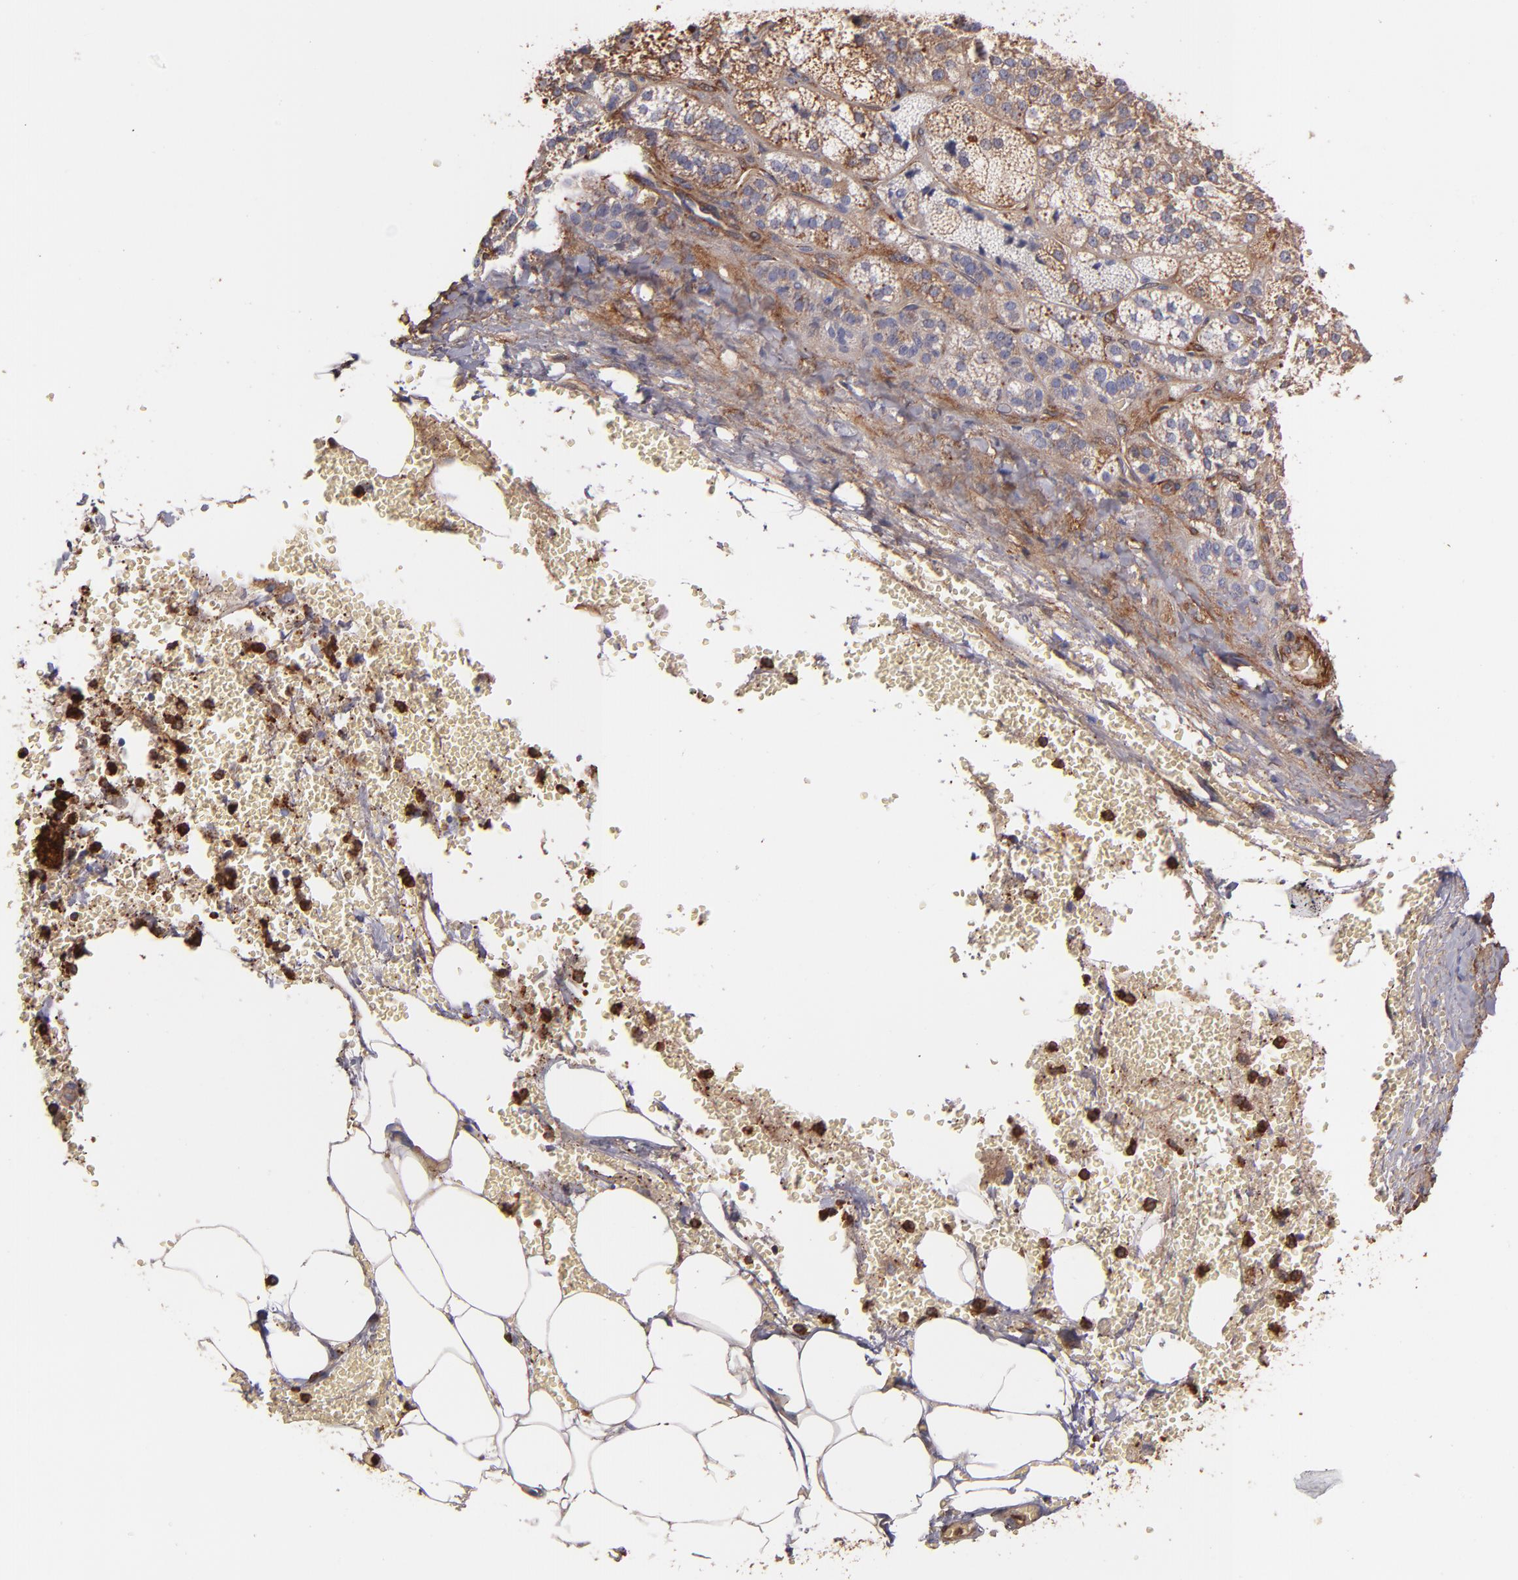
{"staining": {"intensity": "moderate", "quantity": "25%-75%", "location": "cytoplasmic/membranous"}, "tissue": "adrenal gland", "cell_type": "Glandular cells", "image_type": "normal", "snomed": [{"axis": "morphology", "description": "Normal tissue, NOS"}, {"axis": "topography", "description": "Adrenal gland"}], "caption": "A histopathology image of human adrenal gland stained for a protein shows moderate cytoplasmic/membranous brown staining in glandular cells. The staining was performed using DAB to visualize the protein expression in brown, while the nuclei were stained in blue with hematoxylin (Magnification: 20x).", "gene": "VCL", "patient": {"sex": "female", "age": 71}}